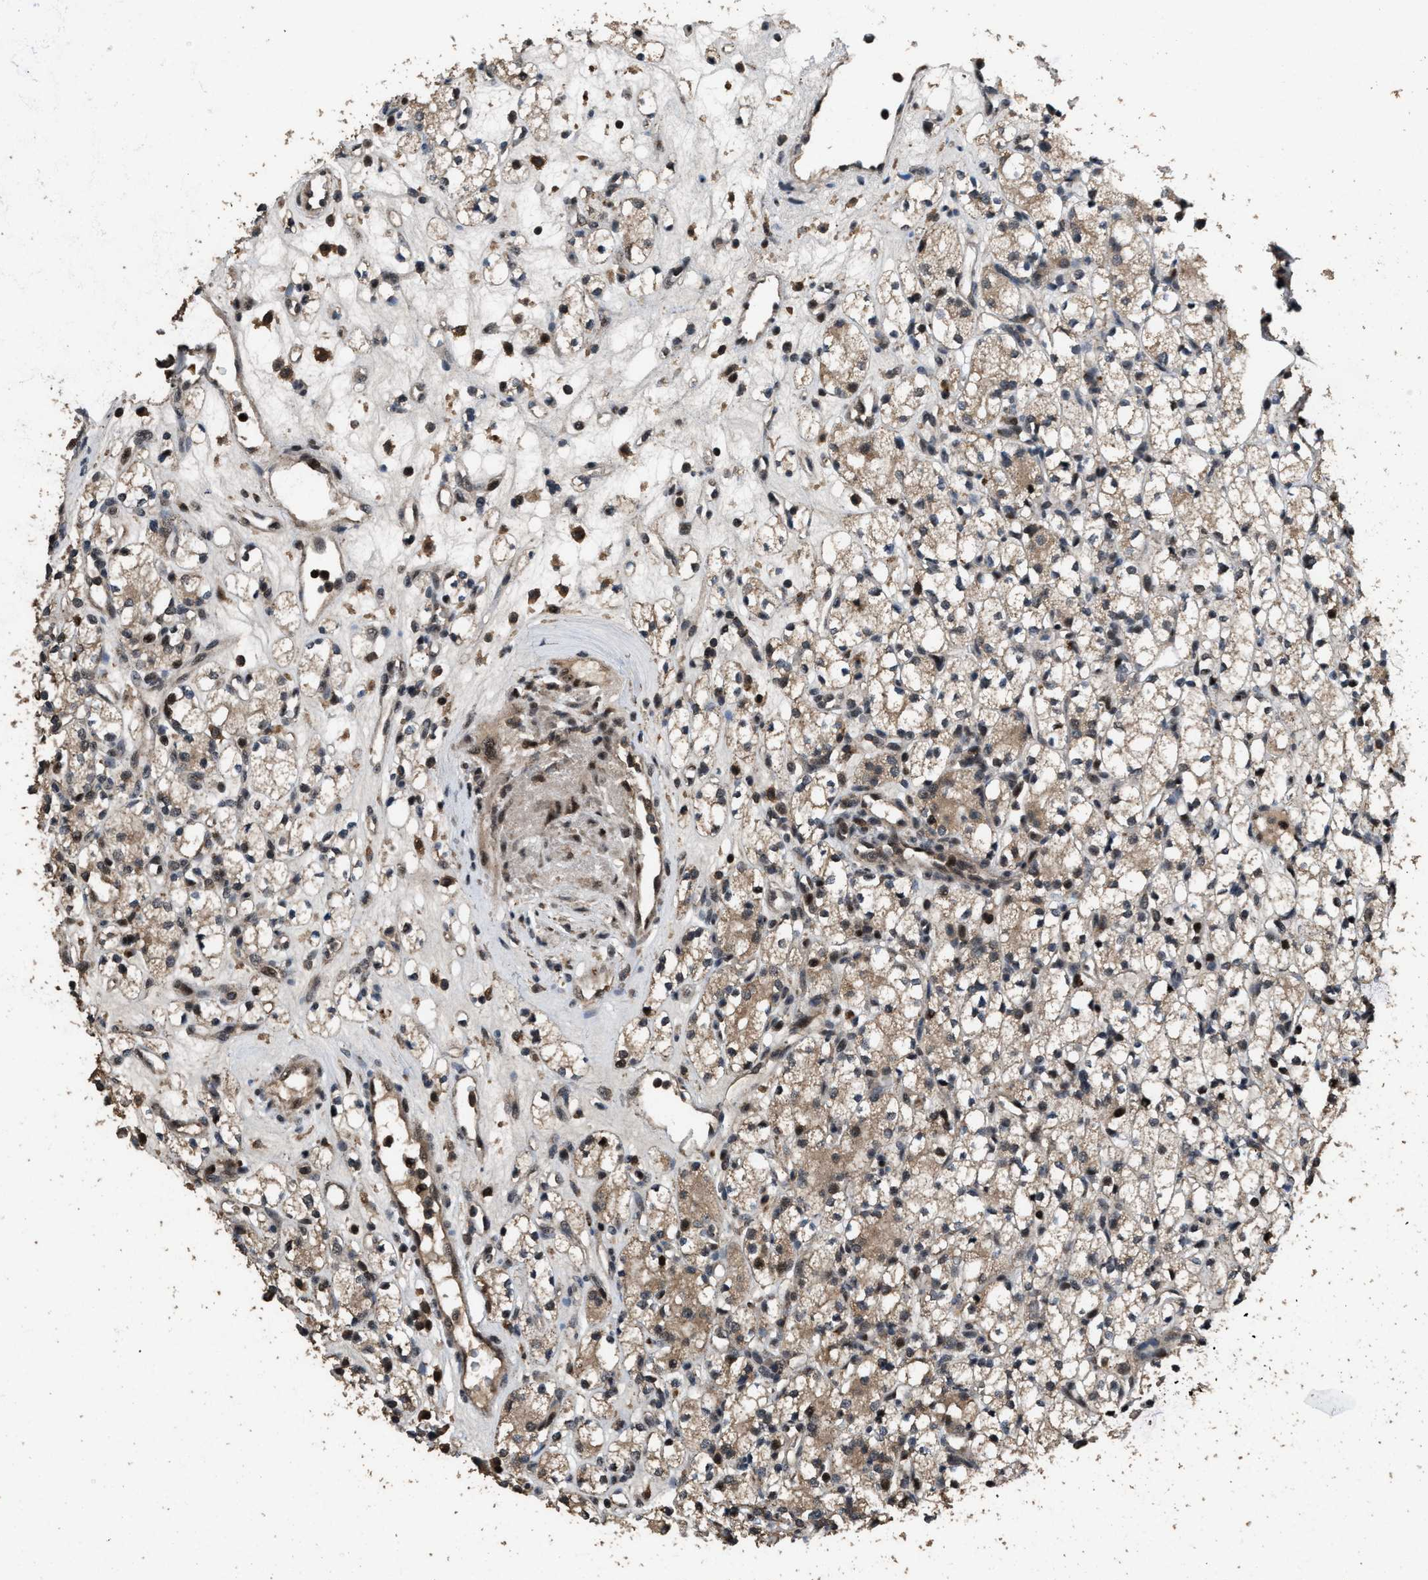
{"staining": {"intensity": "moderate", "quantity": "<25%", "location": "cytoplasmic/membranous,nuclear"}, "tissue": "renal cancer", "cell_type": "Tumor cells", "image_type": "cancer", "snomed": [{"axis": "morphology", "description": "Adenocarcinoma, NOS"}, {"axis": "topography", "description": "Kidney"}], "caption": "High-power microscopy captured an immunohistochemistry histopathology image of renal adenocarcinoma, revealing moderate cytoplasmic/membranous and nuclear expression in approximately <25% of tumor cells.", "gene": "HAUS6", "patient": {"sex": "male", "age": 77}}